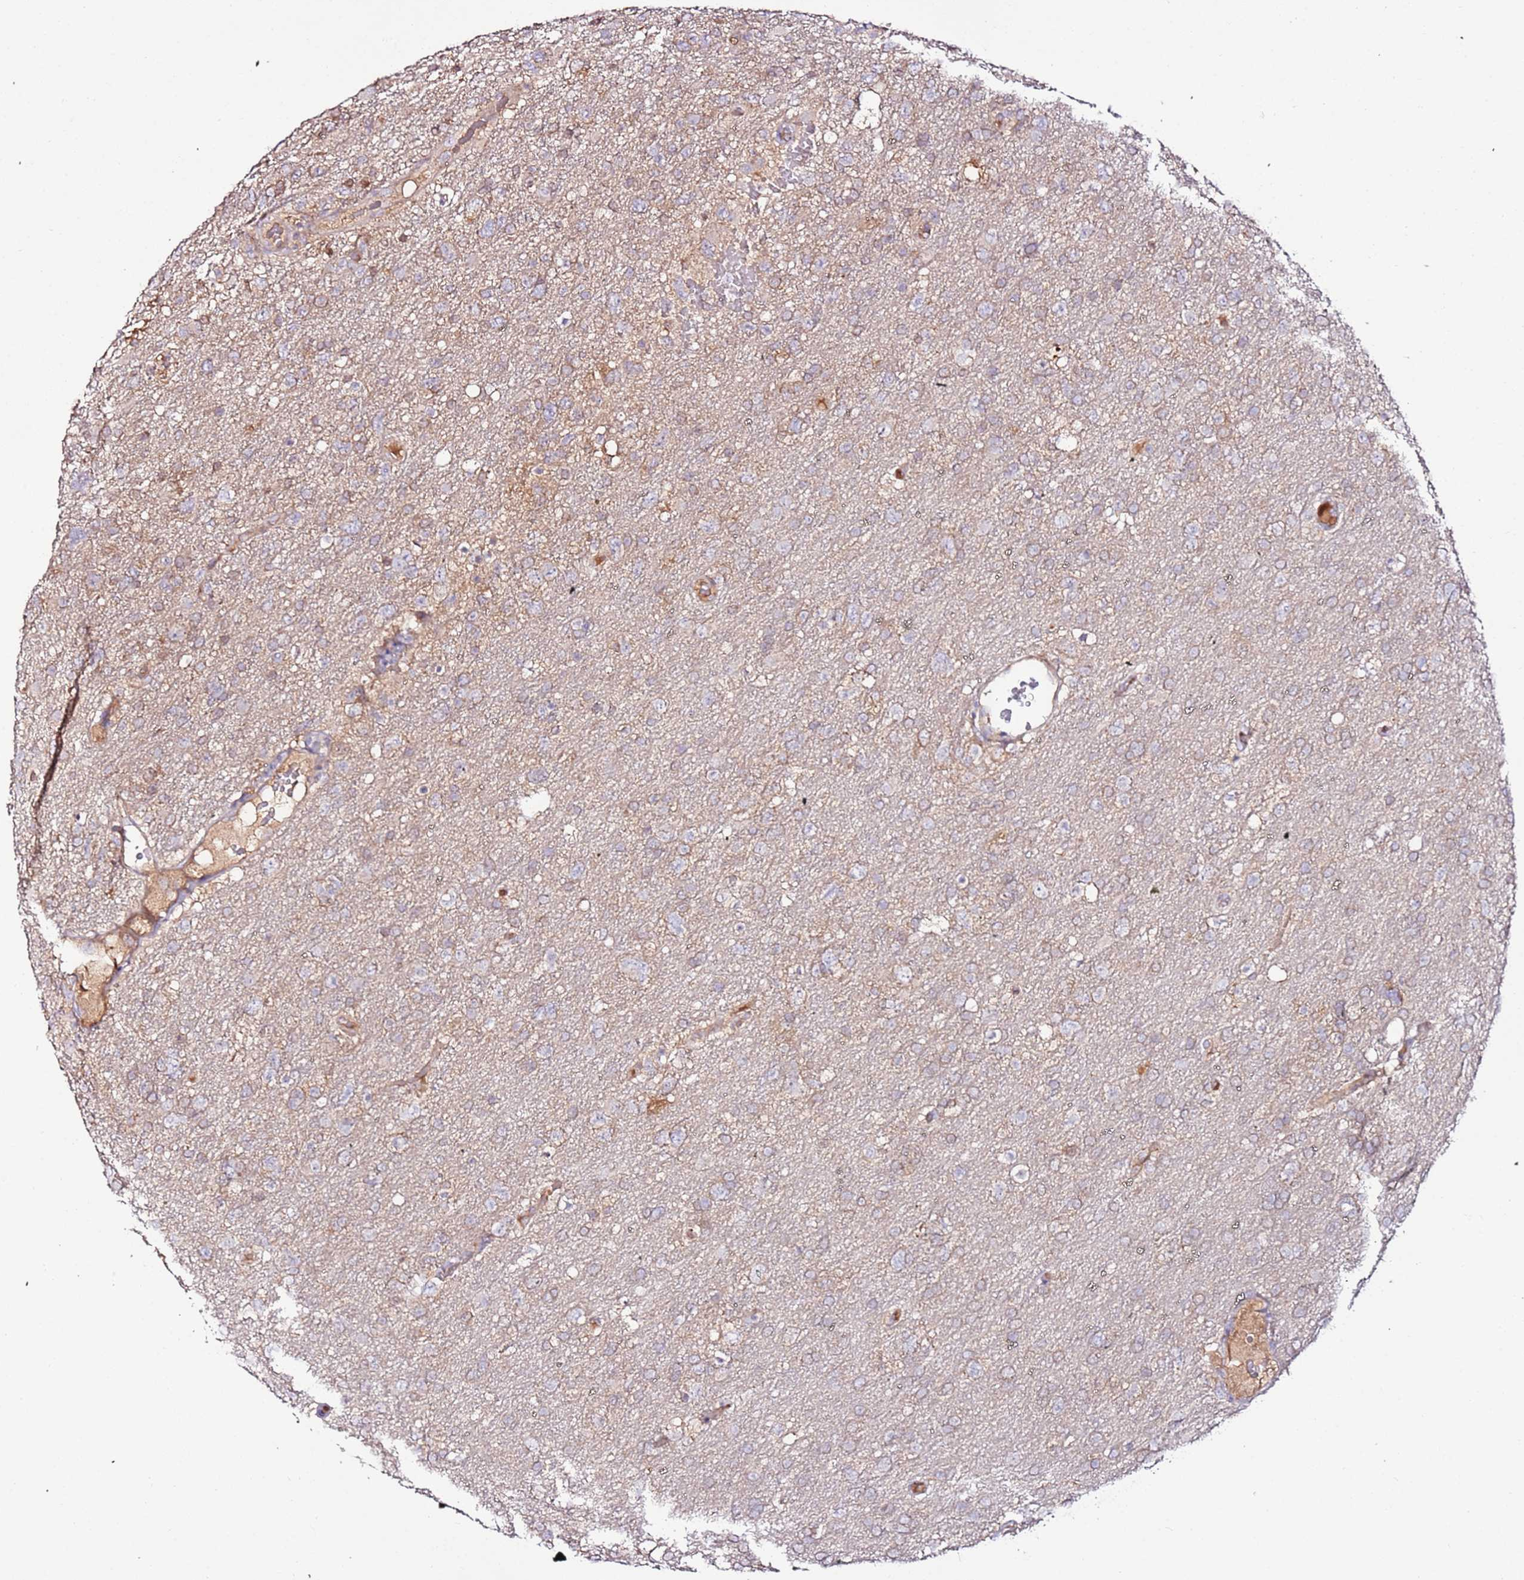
{"staining": {"intensity": "moderate", "quantity": "<25%", "location": "cytoplasmic/membranous"}, "tissue": "glioma", "cell_type": "Tumor cells", "image_type": "cancer", "snomed": [{"axis": "morphology", "description": "Glioma, malignant, High grade"}, {"axis": "topography", "description": "Brain"}], "caption": "Protein staining of glioma tissue displays moderate cytoplasmic/membranous staining in about <25% of tumor cells.", "gene": "FLVCR1", "patient": {"sex": "male", "age": 61}}